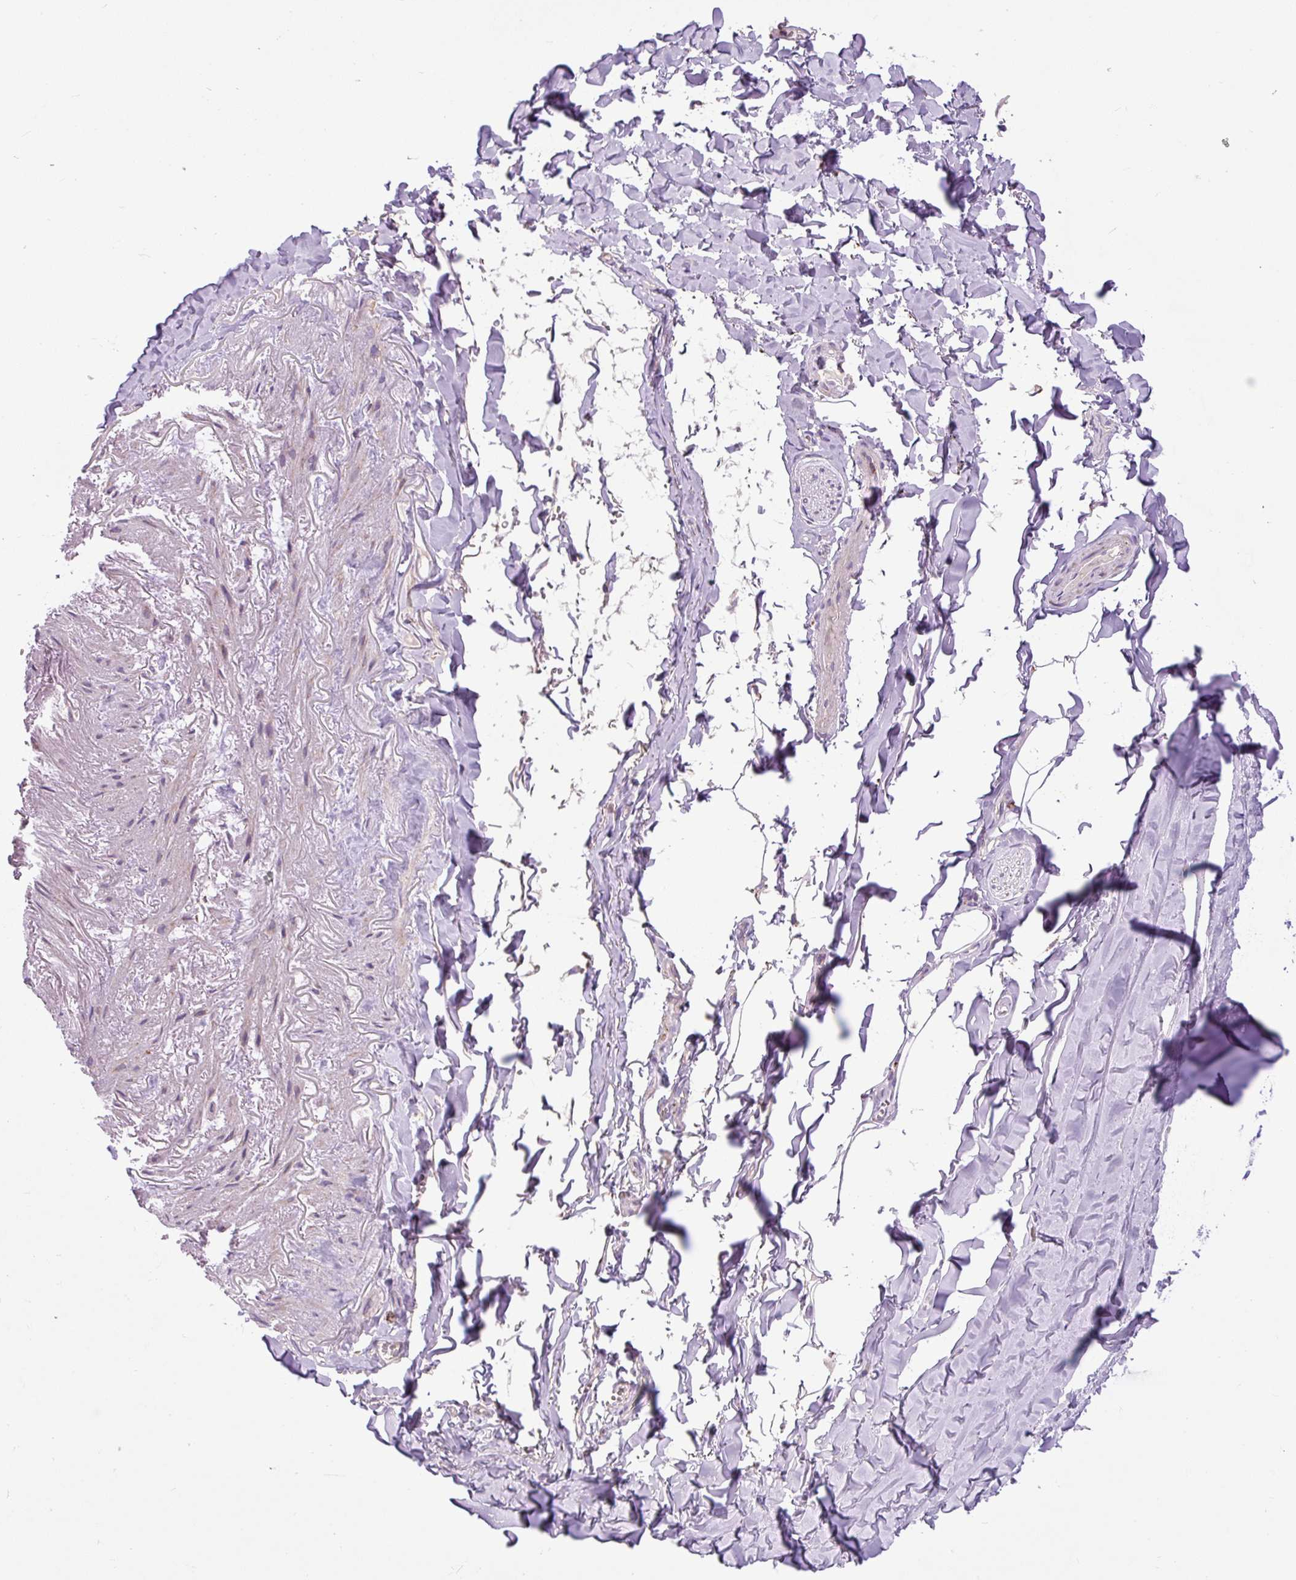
{"staining": {"intensity": "moderate", "quantity": "25%-75%", "location": "cytoplasmic/membranous"}, "tissue": "soft tissue", "cell_type": "Chondrocytes", "image_type": "normal", "snomed": [{"axis": "morphology", "description": "Normal tissue, NOS"}, {"axis": "topography", "description": "Cartilage tissue"}, {"axis": "topography", "description": "Bronchus"}, {"axis": "topography", "description": "Peripheral nerve tissue"}], "caption": "Chondrocytes display moderate cytoplasmic/membranous expression in approximately 25%-75% of cells in benign soft tissue. The staining is performed using DAB (3,3'-diaminobenzidine) brown chromogen to label protein expression. The nuclei are counter-stained blue using hematoxylin.", "gene": "TM2D3", "patient": {"sex": "female", "age": 59}}